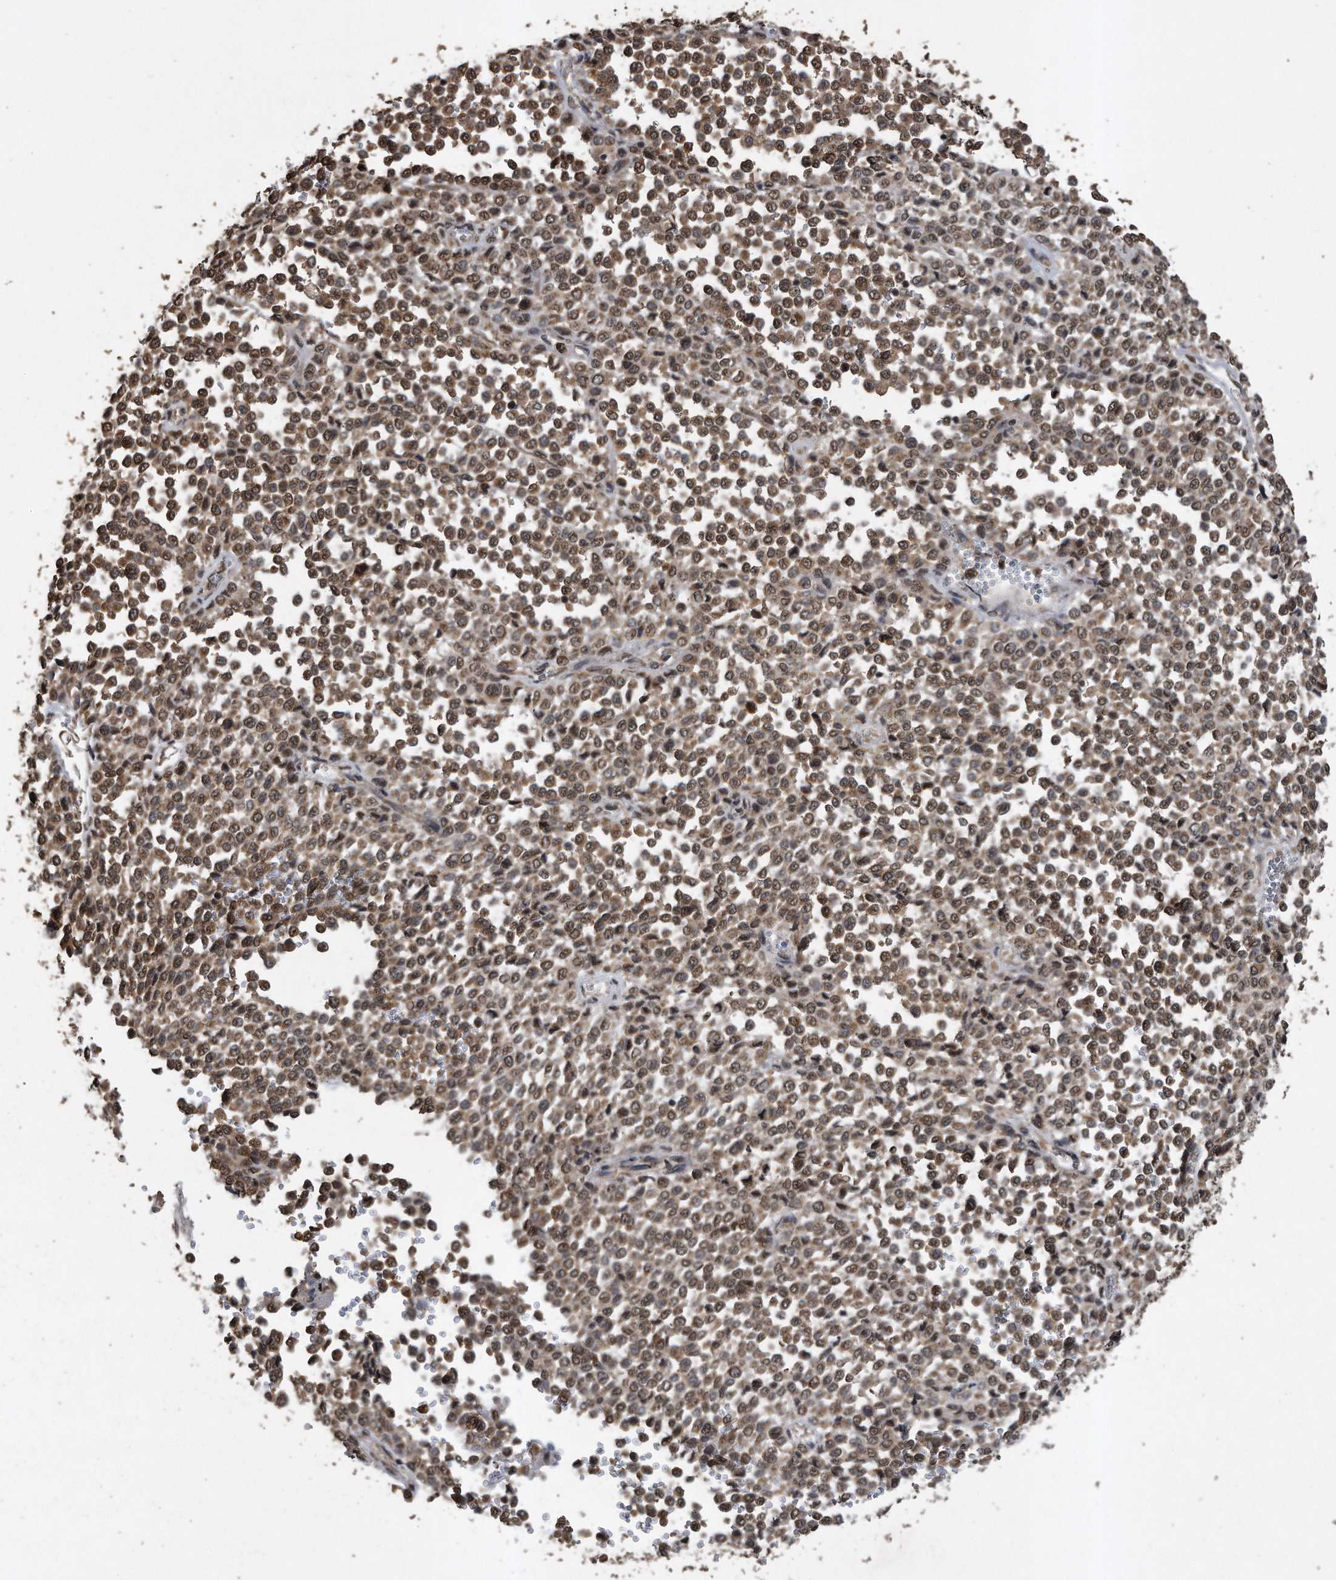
{"staining": {"intensity": "moderate", "quantity": ">75%", "location": "cytoplasmic/membranous,nuclear"}, "tissue": "melanoma", "cell_type": "Tumor cells", "image_type": "cancer", "snomed": [{"axis": "morphology", "description": "Malignant melanoma, Metastatic site"}, {"axis": "topography", "description": "Pancreas"}], "caption": "Human melanoma stained with a protein marker displays moderate staining in tumor cells.", "gene": "CRYZL1", "patient": {"sex": "female", "age": 30}}